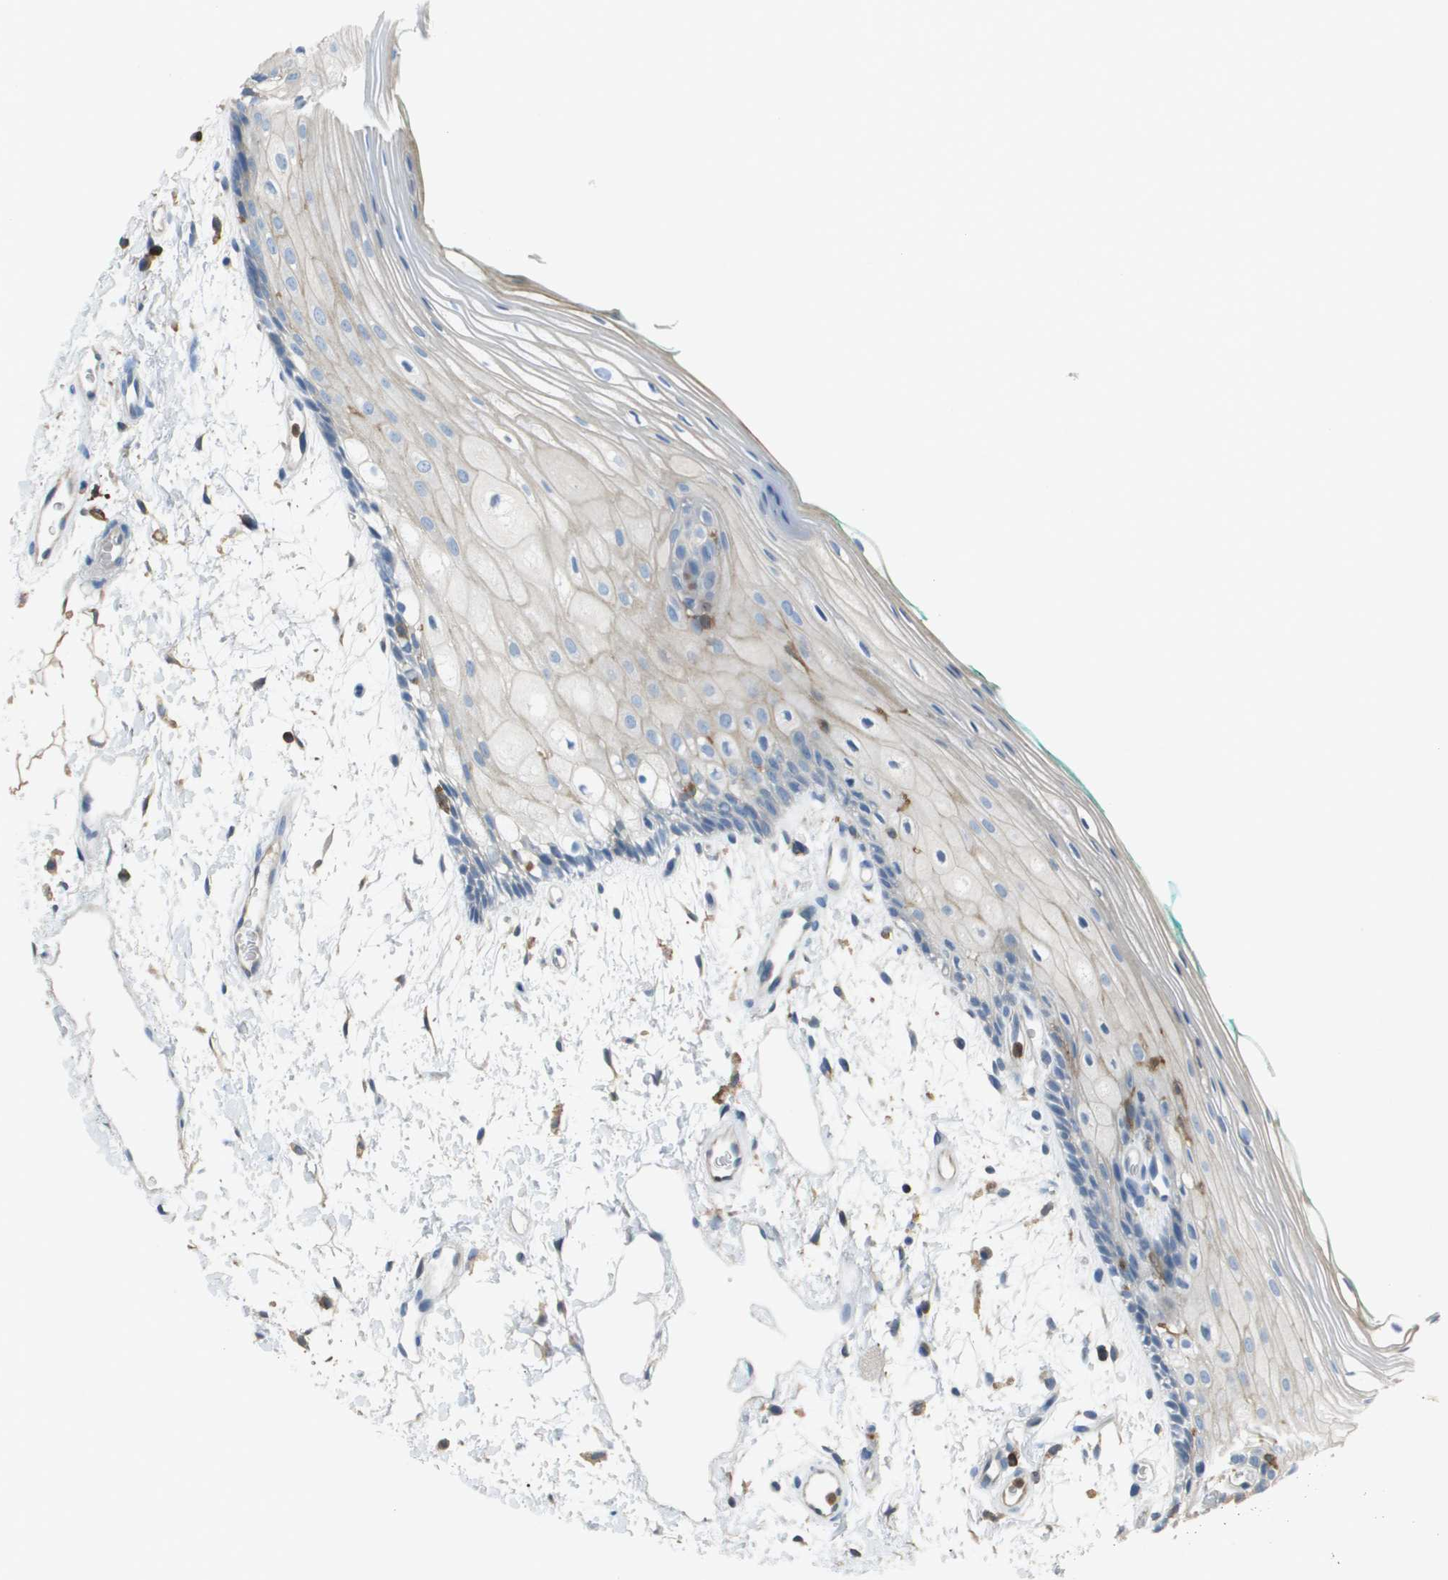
{"staining": {"intensity": "weak", "quantity": "25%-75%", "location": "cytoplasmic/membranous"}, "tissue": "oral mucosa", "cell_type": "Squamous epithelial cells", "image_type": "normal", "snomed": [{"axis": "morphology", "description": "Normal tissue, NOS"}, {"axis": "topography", "description": "Skeletal muscle"}, {"axis": "topography", "description": "Oral tissue"}, {"axis": "topography", "description": "Peripheral nerve tissue"}], "caption": "Immunohistochemistry of normal oral mucosa reveals low levels of weak cytoplasmic/membranous staining in about 25%-75% of squamous epithelial cells. (Brightfield microscopy of DAB IHC at high magnification).", "gene": "APBB1IP", "patient": {"sex": "female", "age": 84}}